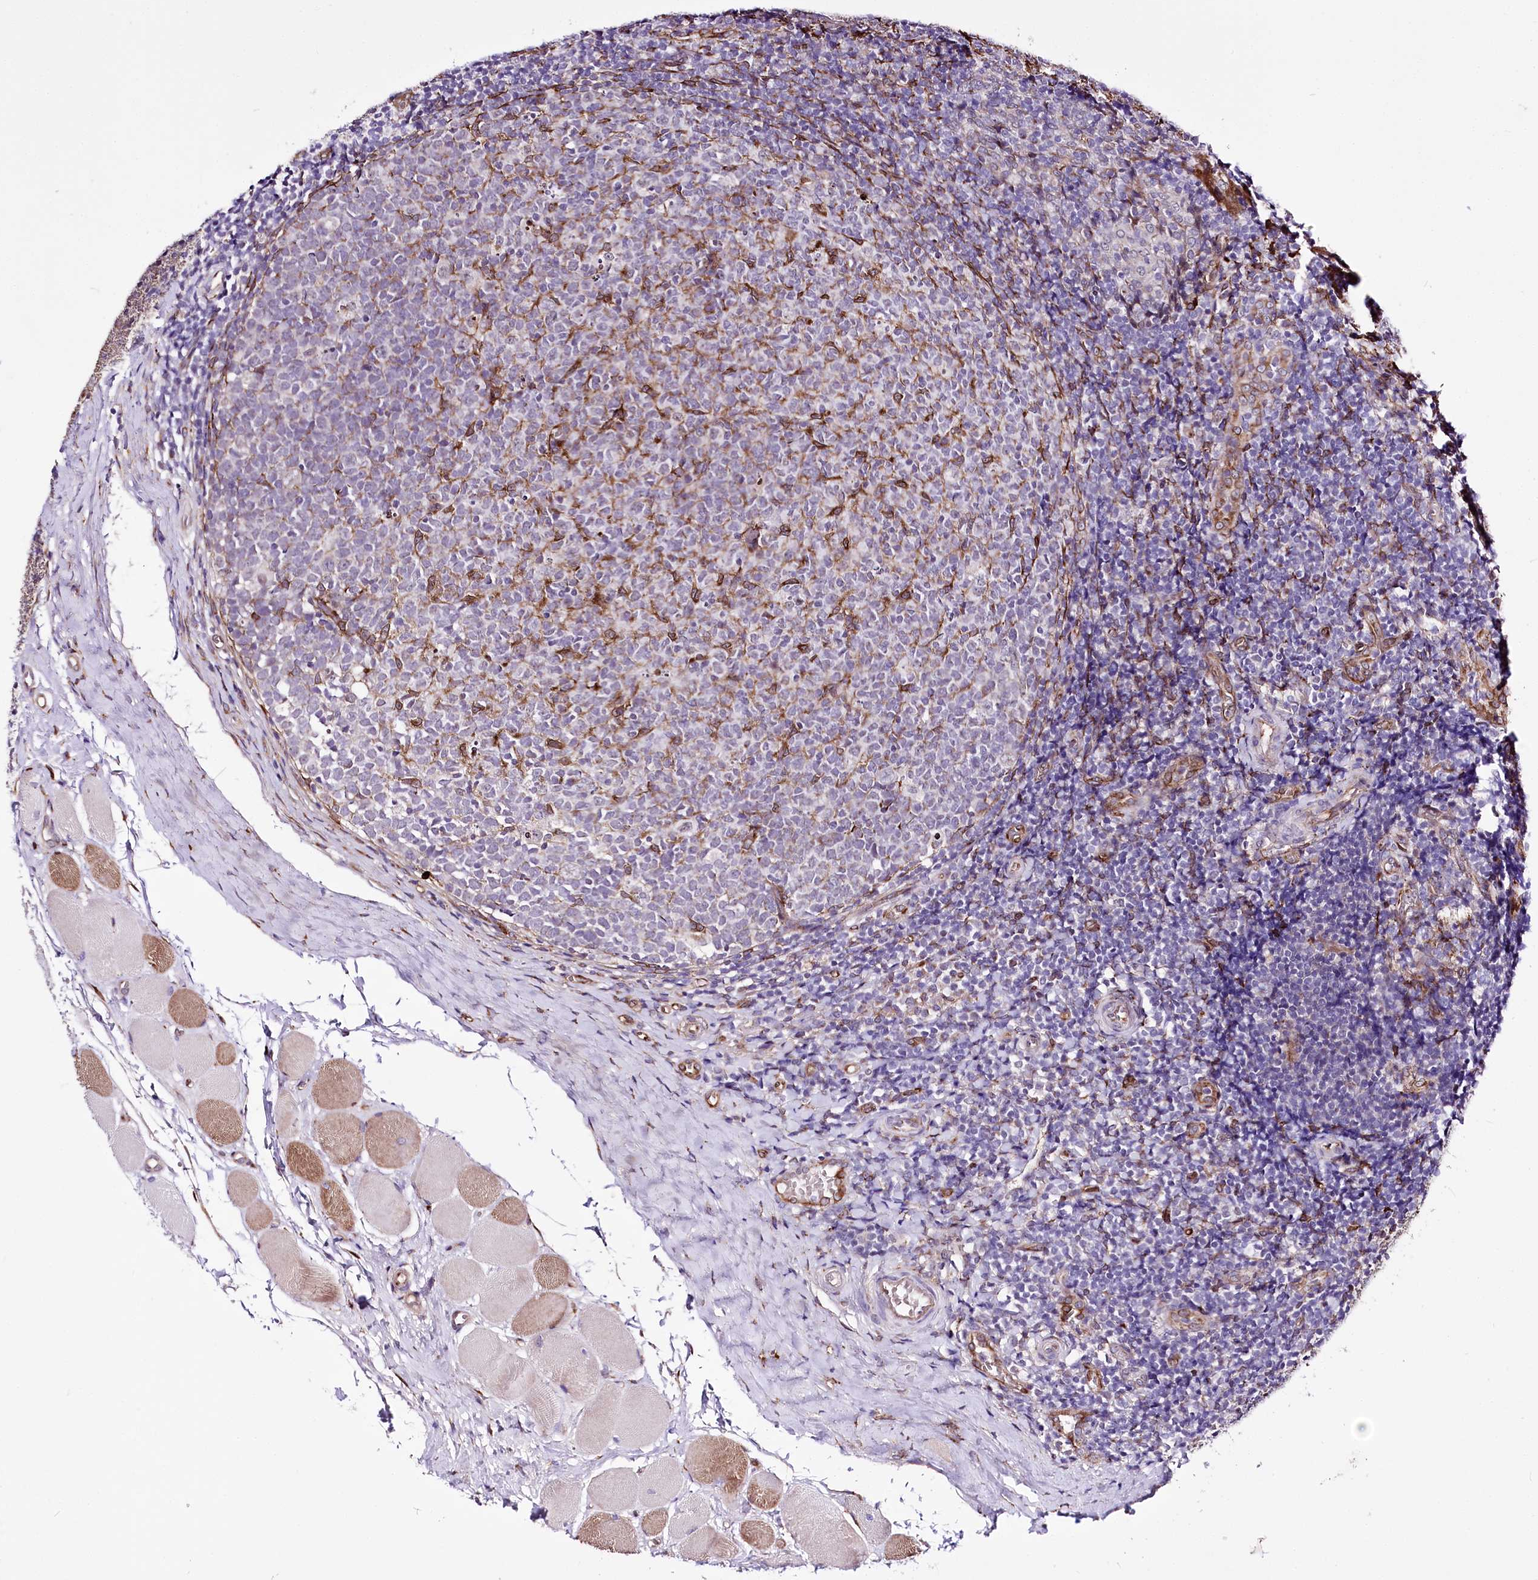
{"staining": {"intensity": "moderate", "quantity": "<25%", "location": "cytoplasmic/membranous"}, "tissue": "tonsil", "cell_type": "Germinal center cells", "image_type": "normal", "snomed": [{"axis": "morphology", "description": "Normal tissue, NOS"}, {"axis": "topography", "description": "Tonsil"}], "caption": "Benign tonsil shows moderate cytoplasmic/membranous positivity in approximately <25% of germinal center cells.", "gene": "WWC1", "patient": {"sex": "female", "age": 19}}